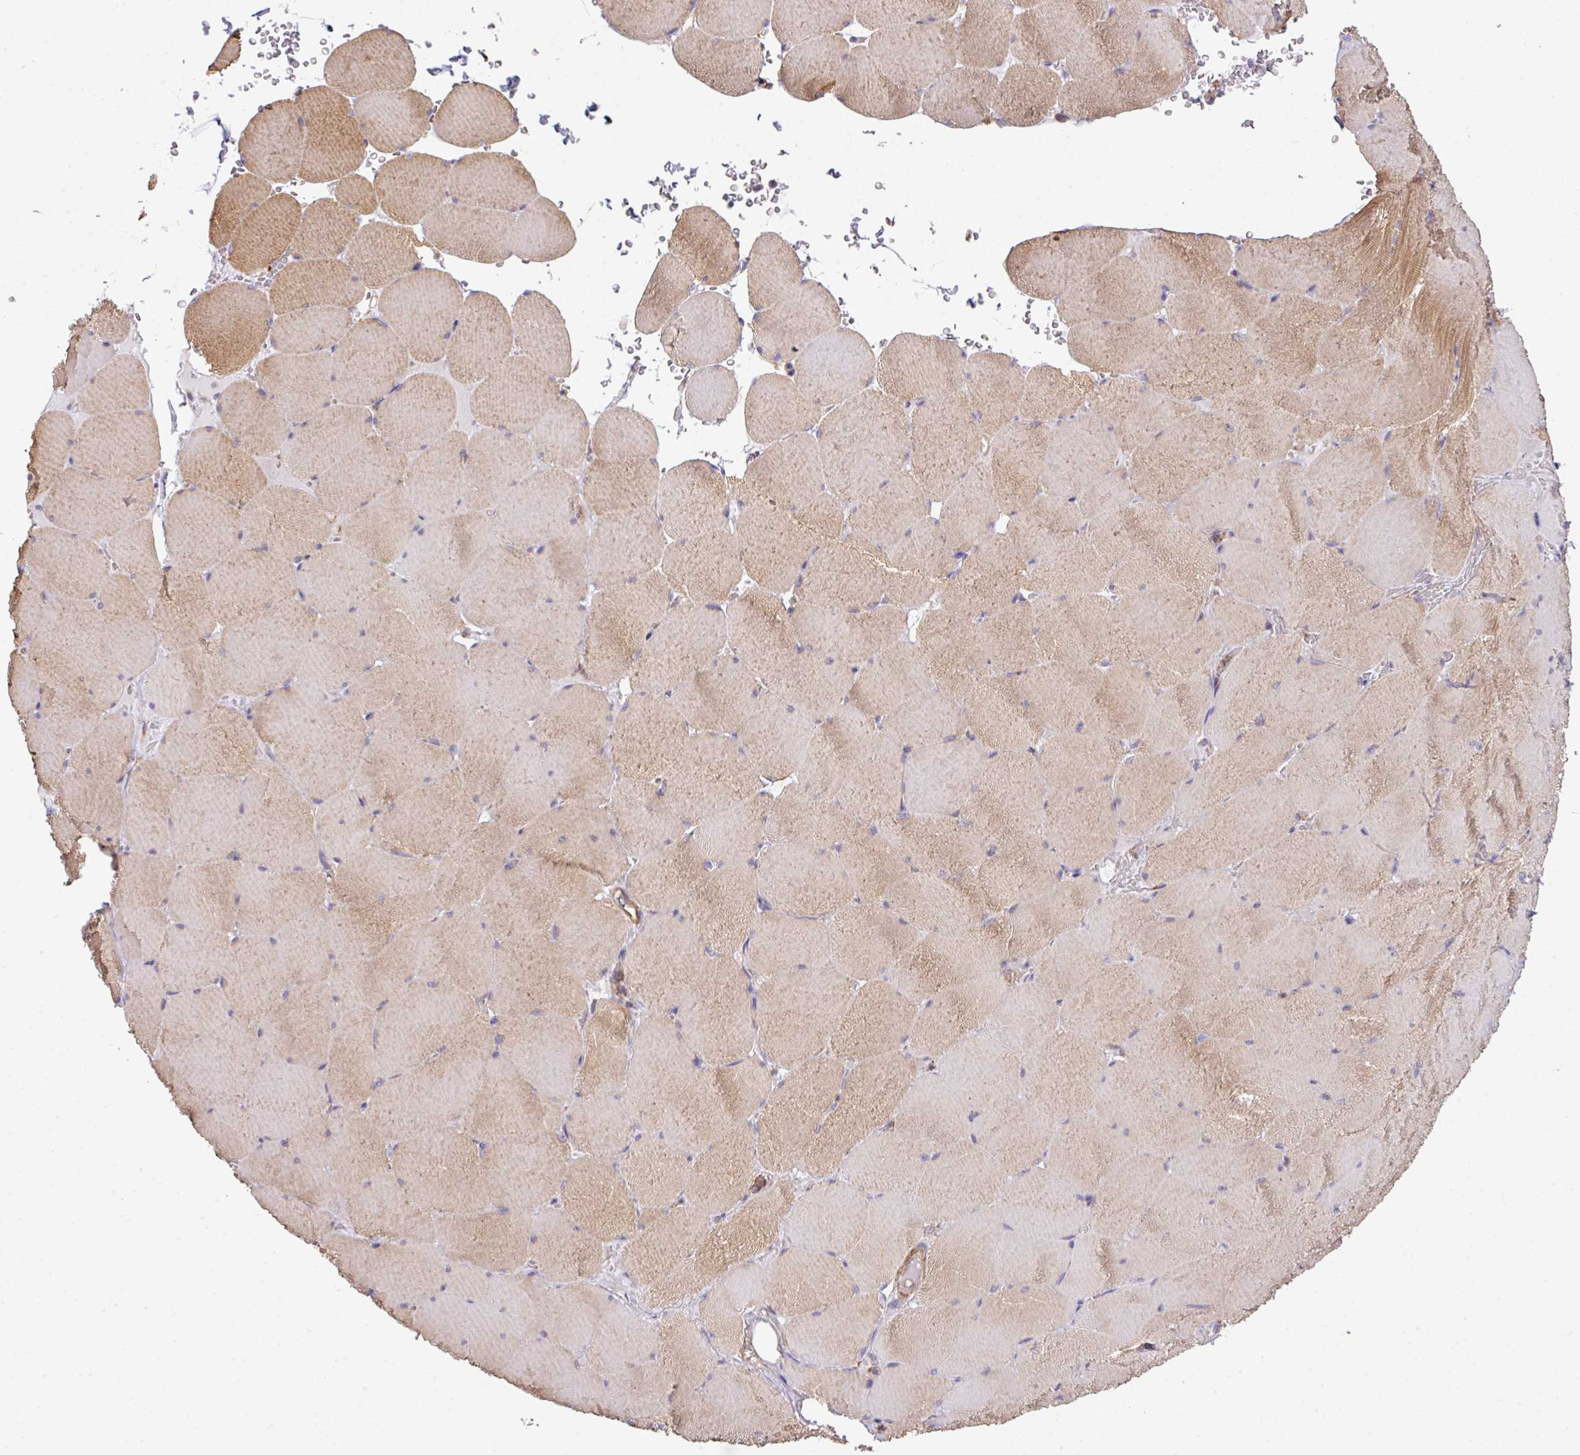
{"staining": {"intensity": "moderate", "quantity": "25%-75%", "location": "cytoplasmic/membranous"}, "tissue": "skeletal muscle", "cell_type": "Myocytes", "image_type": "normal", "snomed": [{"axis": "morphology", "description": "Normal tissue, NOS"}, {"axis": "topography", "description": "Skeletal muscle"}, {"axis": "topography", "description": "Head-Neck"}], "caption": "DAB (3,3'-diaminobenzidine) immunohistochemical staining of benign human skeletal muscle shows moderate cytoplasmic/membranous protein positivity in about 25%-75% of myocytes. (Brightfield microscopy of DAB IHC at high magnification).", "gene": "LRRC41", "patient": {"sex": "male", "age": 66}}